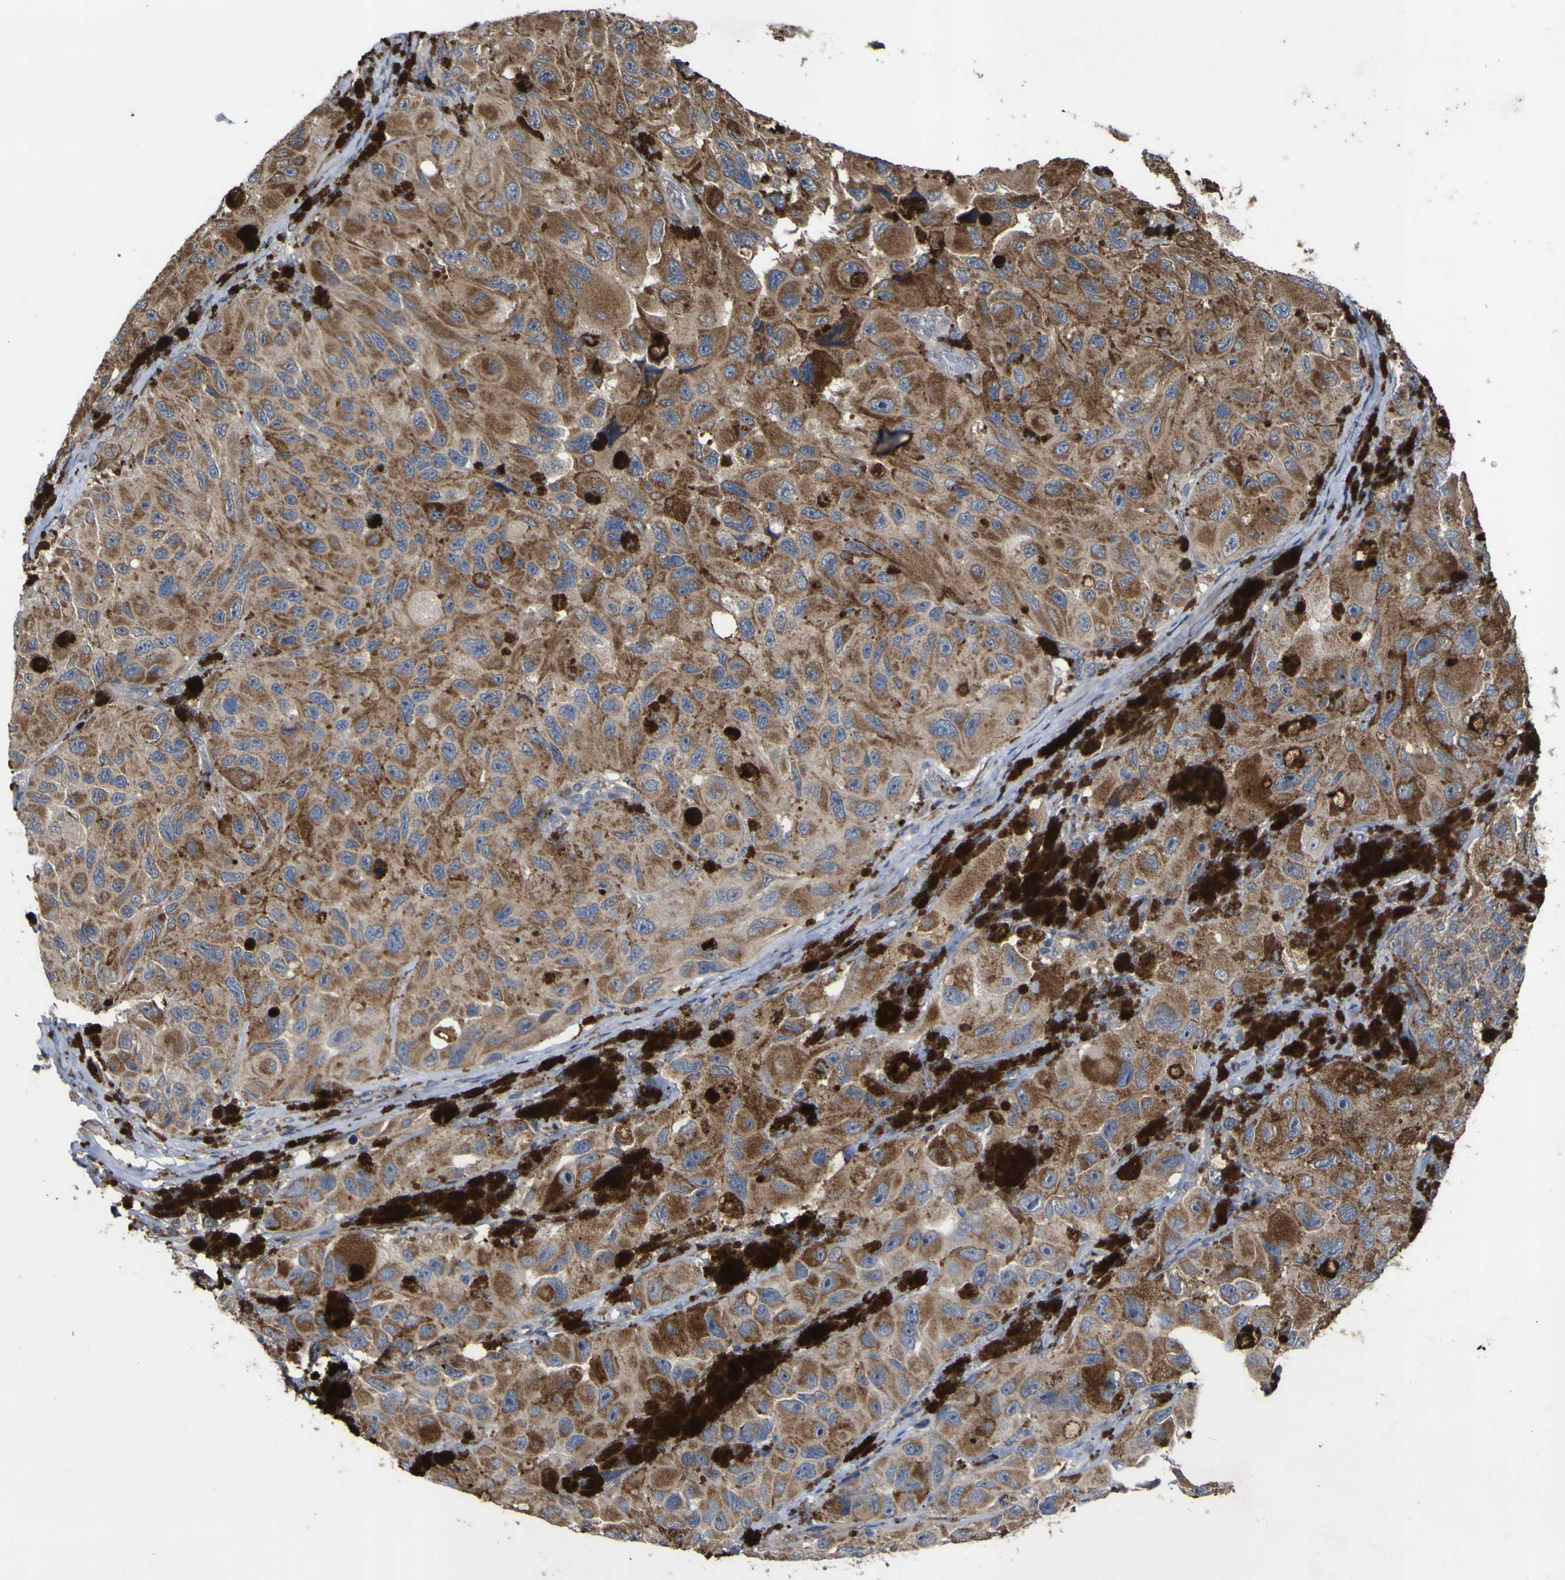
{"staining": {"intensity": "moderate", "quantity": ">75%", "location": "cytoplasmic/membranous"}, "tissue": "melanoma", "cell_type": "Tumor cells", "image_type": "cancer", "snomed": [{"axis": "morphology", "description": "Malignant melanoma, NOS"}, {"axis": "topography", "description": "Skin"}], "caption": "A micrograph of human malignant melanoma stained for a protein shows moderate cytoplasmic/membranous brown staining in tumor cells.", "gene": "IRAK2", "patient": {"sex": "female", "age": 73}}